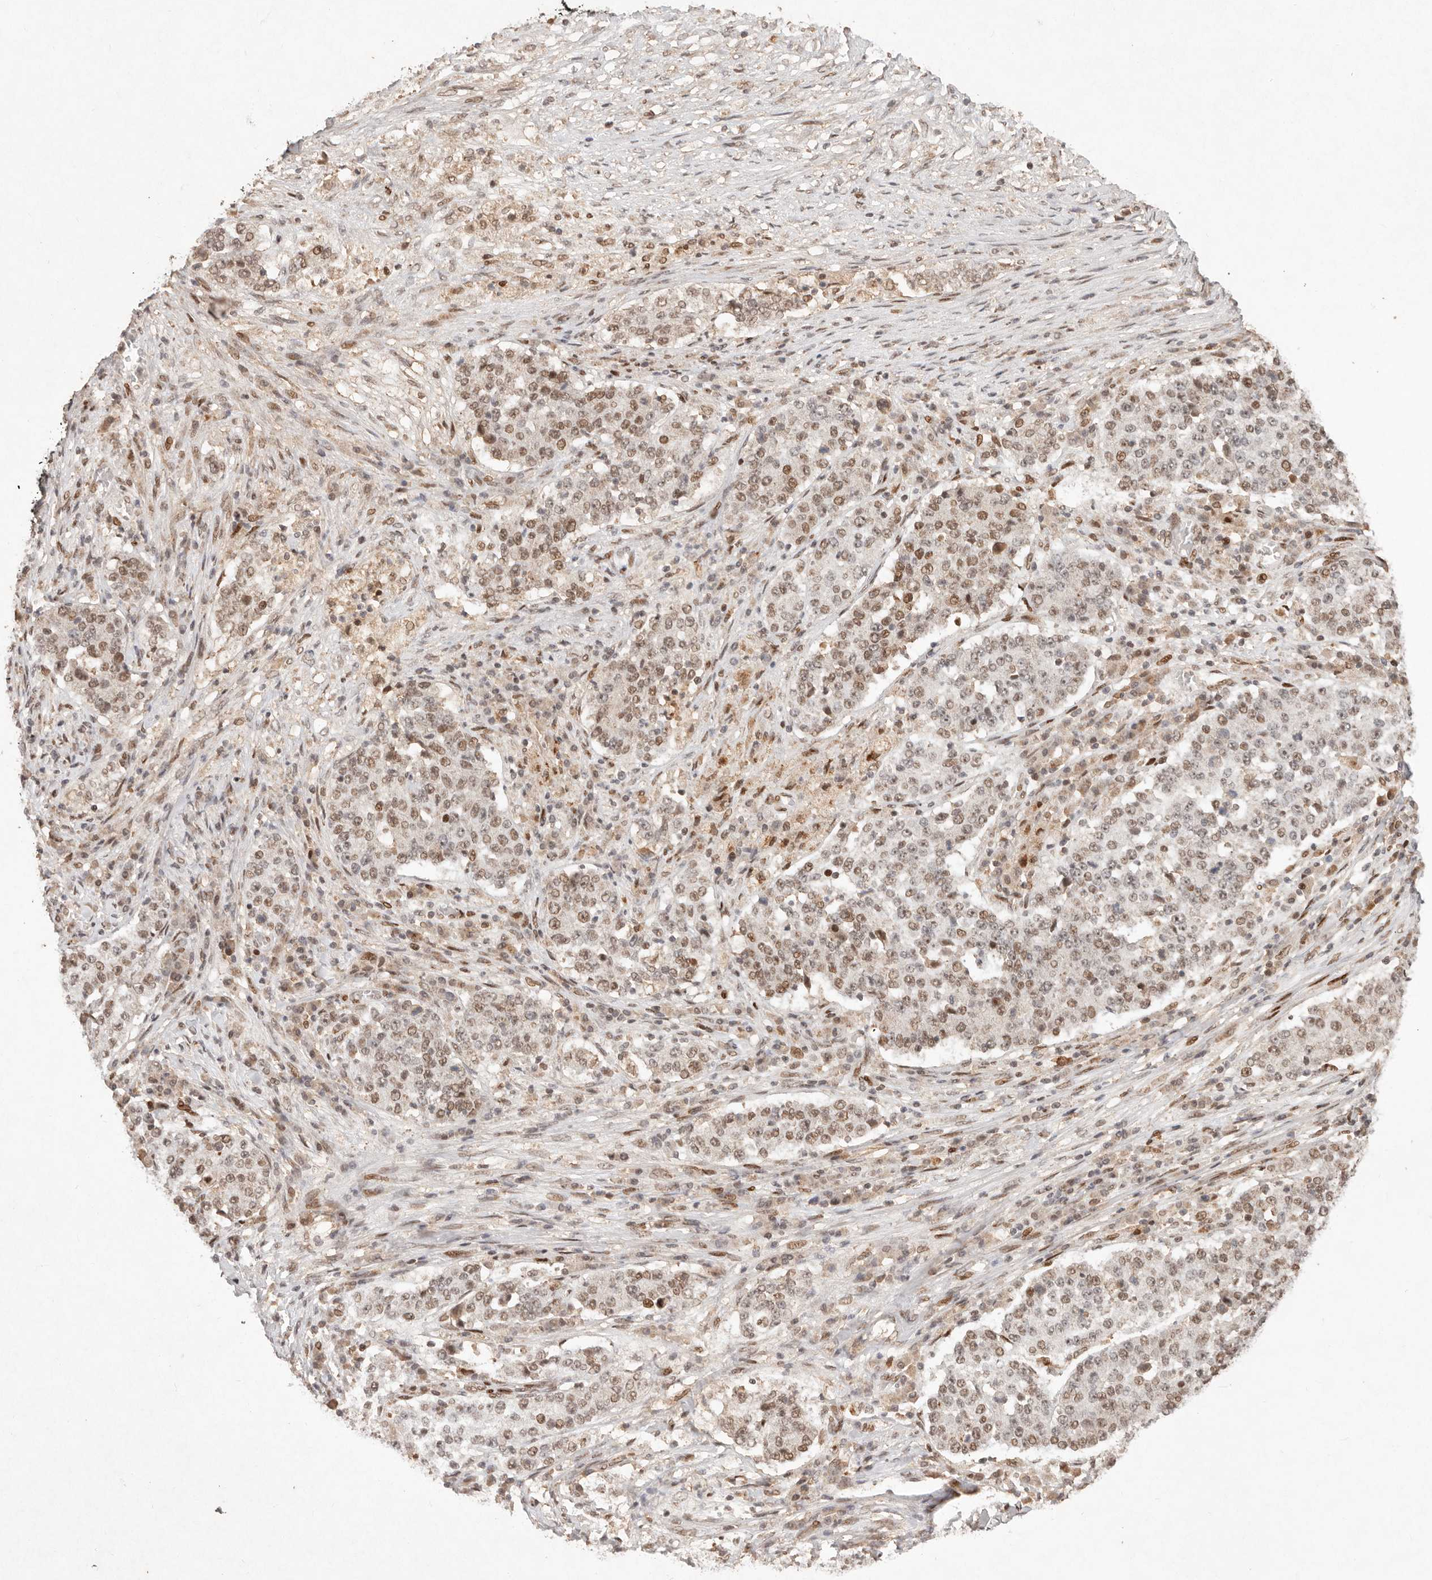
{"staining": {"intensity": "moderate", "quantity": ">75%", "location": "nuclear"}, "tissue": "stomach cancer", "cell_type": "Tumor cells", "image_type": "cancer", "snomed": [{"axis": "morphology", "description": "Adenocarcinoma, NOS"}, {"axis": "topography", "description": "Stomach"}], "caption": "Protein expression analysis of human stomach adenocarcinoma reveals moderate nuclear staining in about >75% of tumor cells. Using DAB (3,3'-diaminobenzidine) (brown) and hematoxylin (blue) stains, captured at high magnification using brightfield microscopy.", "gene": "NPAS2", "patient": {"sex": "male", "age": 59}}